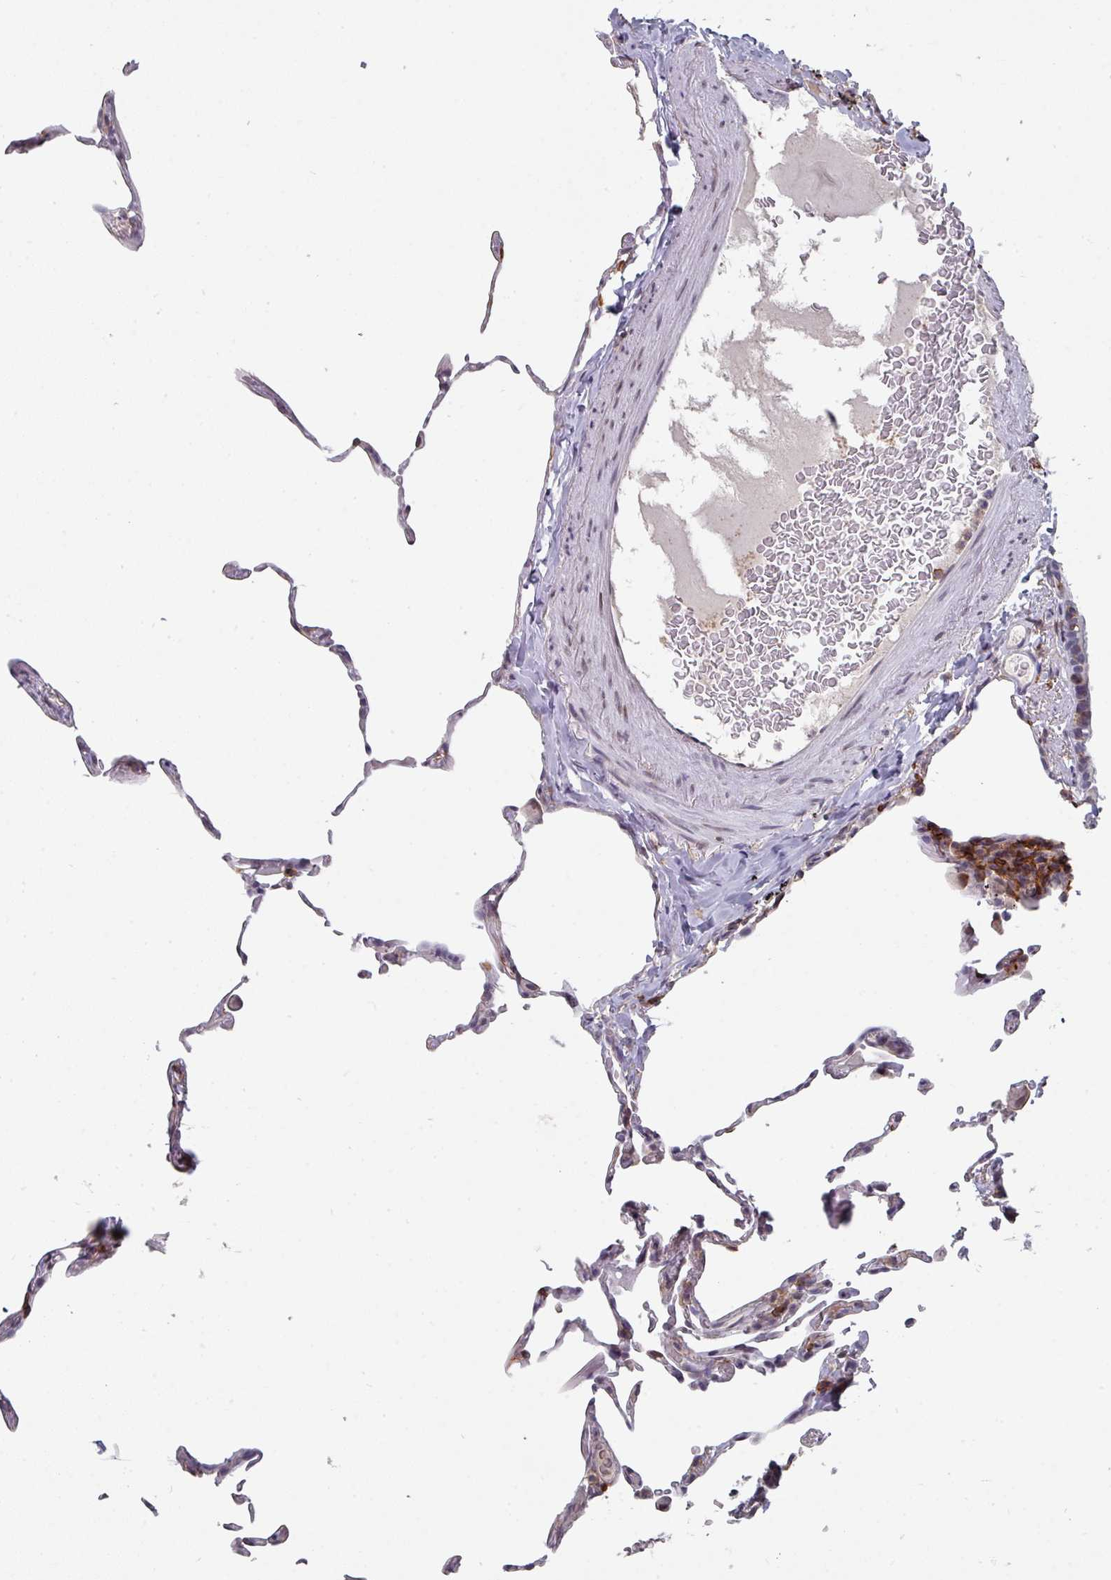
{"staining": {"intensity": "negative", "quantity": "none", "location": "none"}, "tissue": "lung", "cell_type": "Alveolar cells", "image_type": "normal", "snomed": [{"axis": "morphology", "description": "Normal tissue, NOS"}, {"axis": "topography", "description": "Lung"}], "caption": "Alveolar cells are negative for protein expression in unremarkable human lung.", "gene": "RASAL3", "patient": {"sex": "female", "age": 57}}